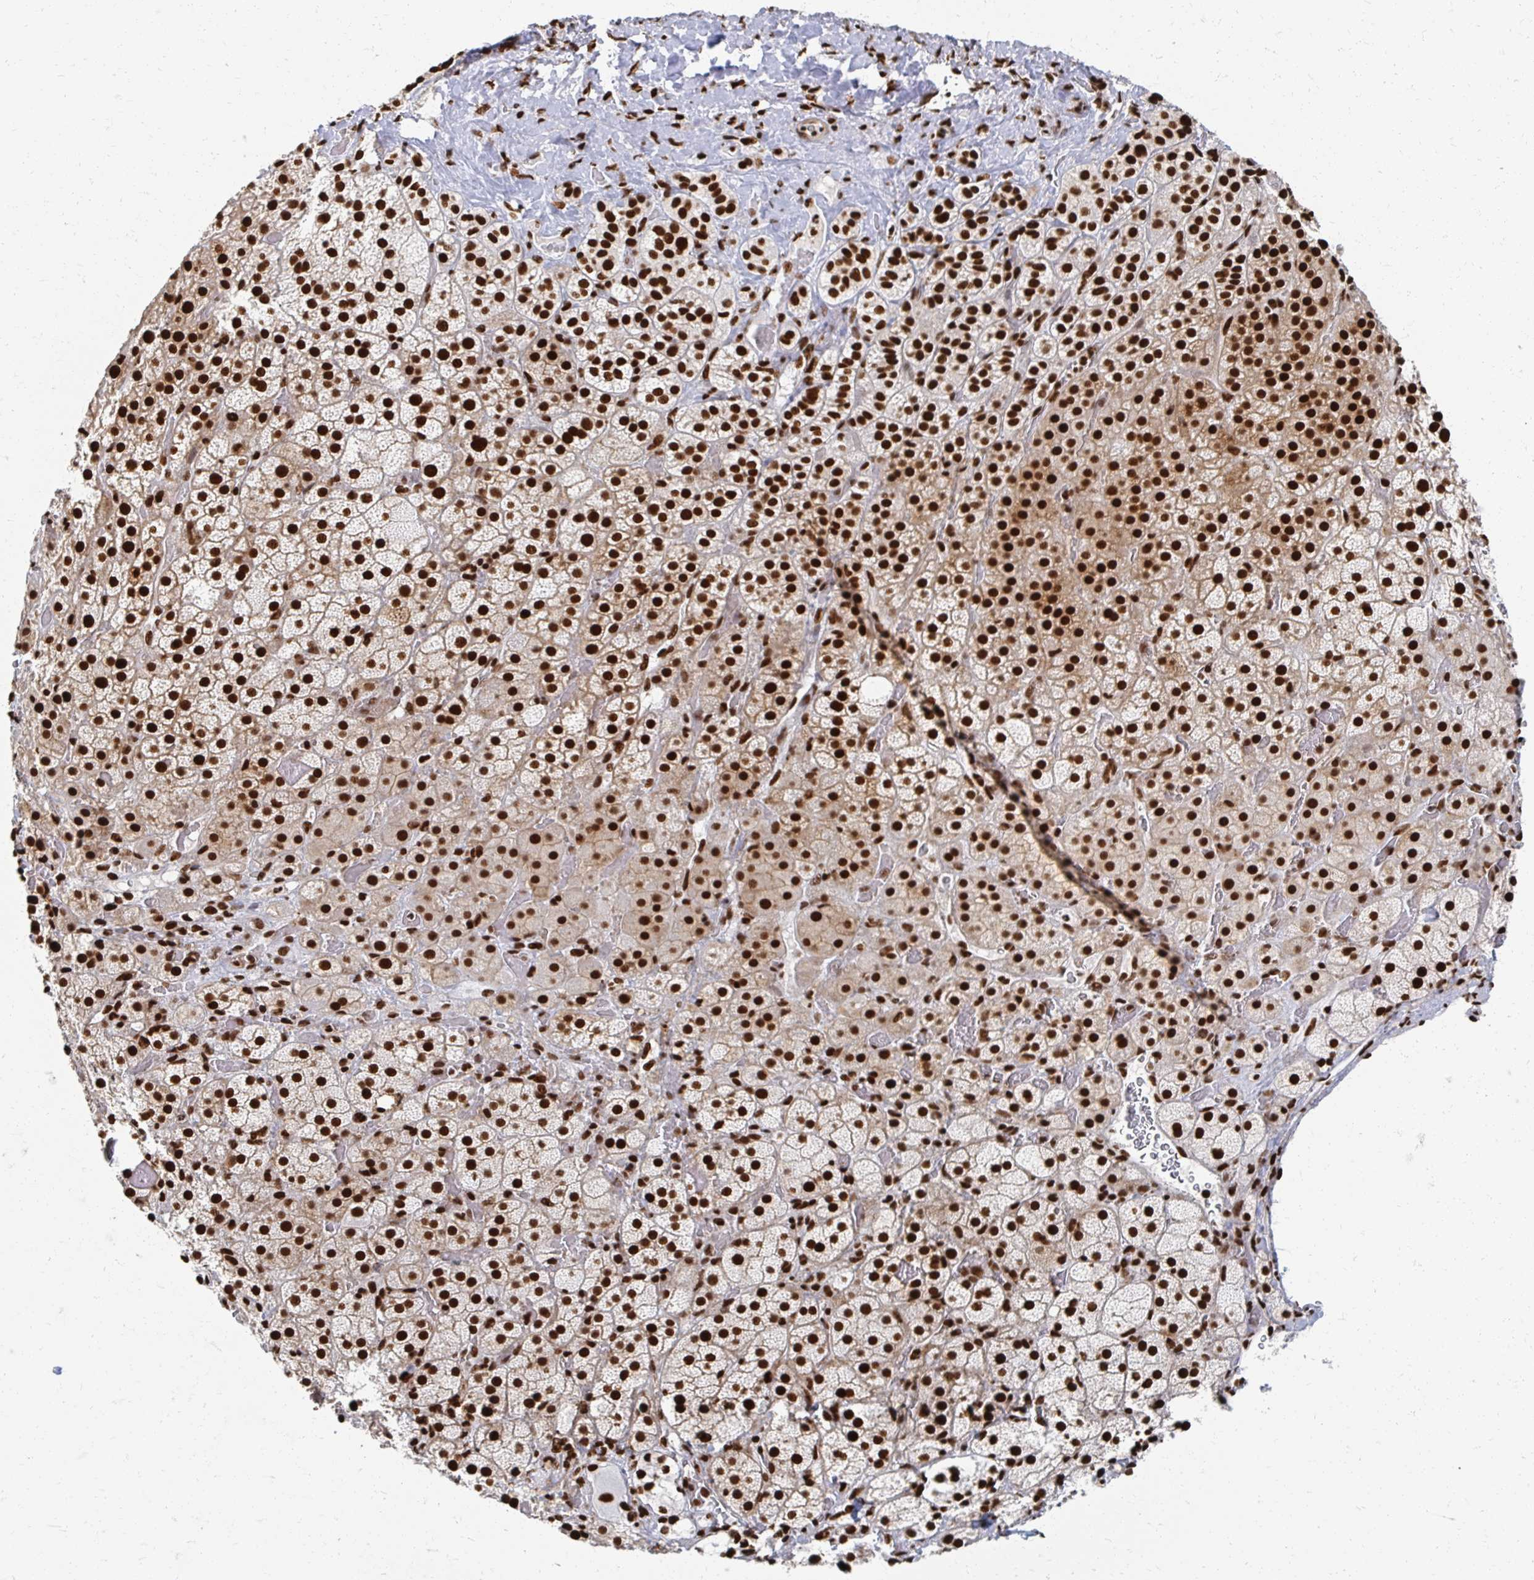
{"staining": {"intensity": "strong", "quantity": ">75%", "location": "nuclear"}, "tissue": "adrenal gland", "cell_type": "Glandular cells", "image_type": "normal", "snomed": [{"axis": "morphology", "description": "Normal tissue, NOS"}, {"axis": "topography", "description": "Adrenal gland"}], "caption": "Immunohistochemistry (IHC) micrograph of unremarkable adrenal gland stained for a protein (brown), which demonstrates high levels of strong nuclear positivity in about >75% of glandular cells.", "gene": "RBBP4", "patient": {"sex": "male", "age": 57}}